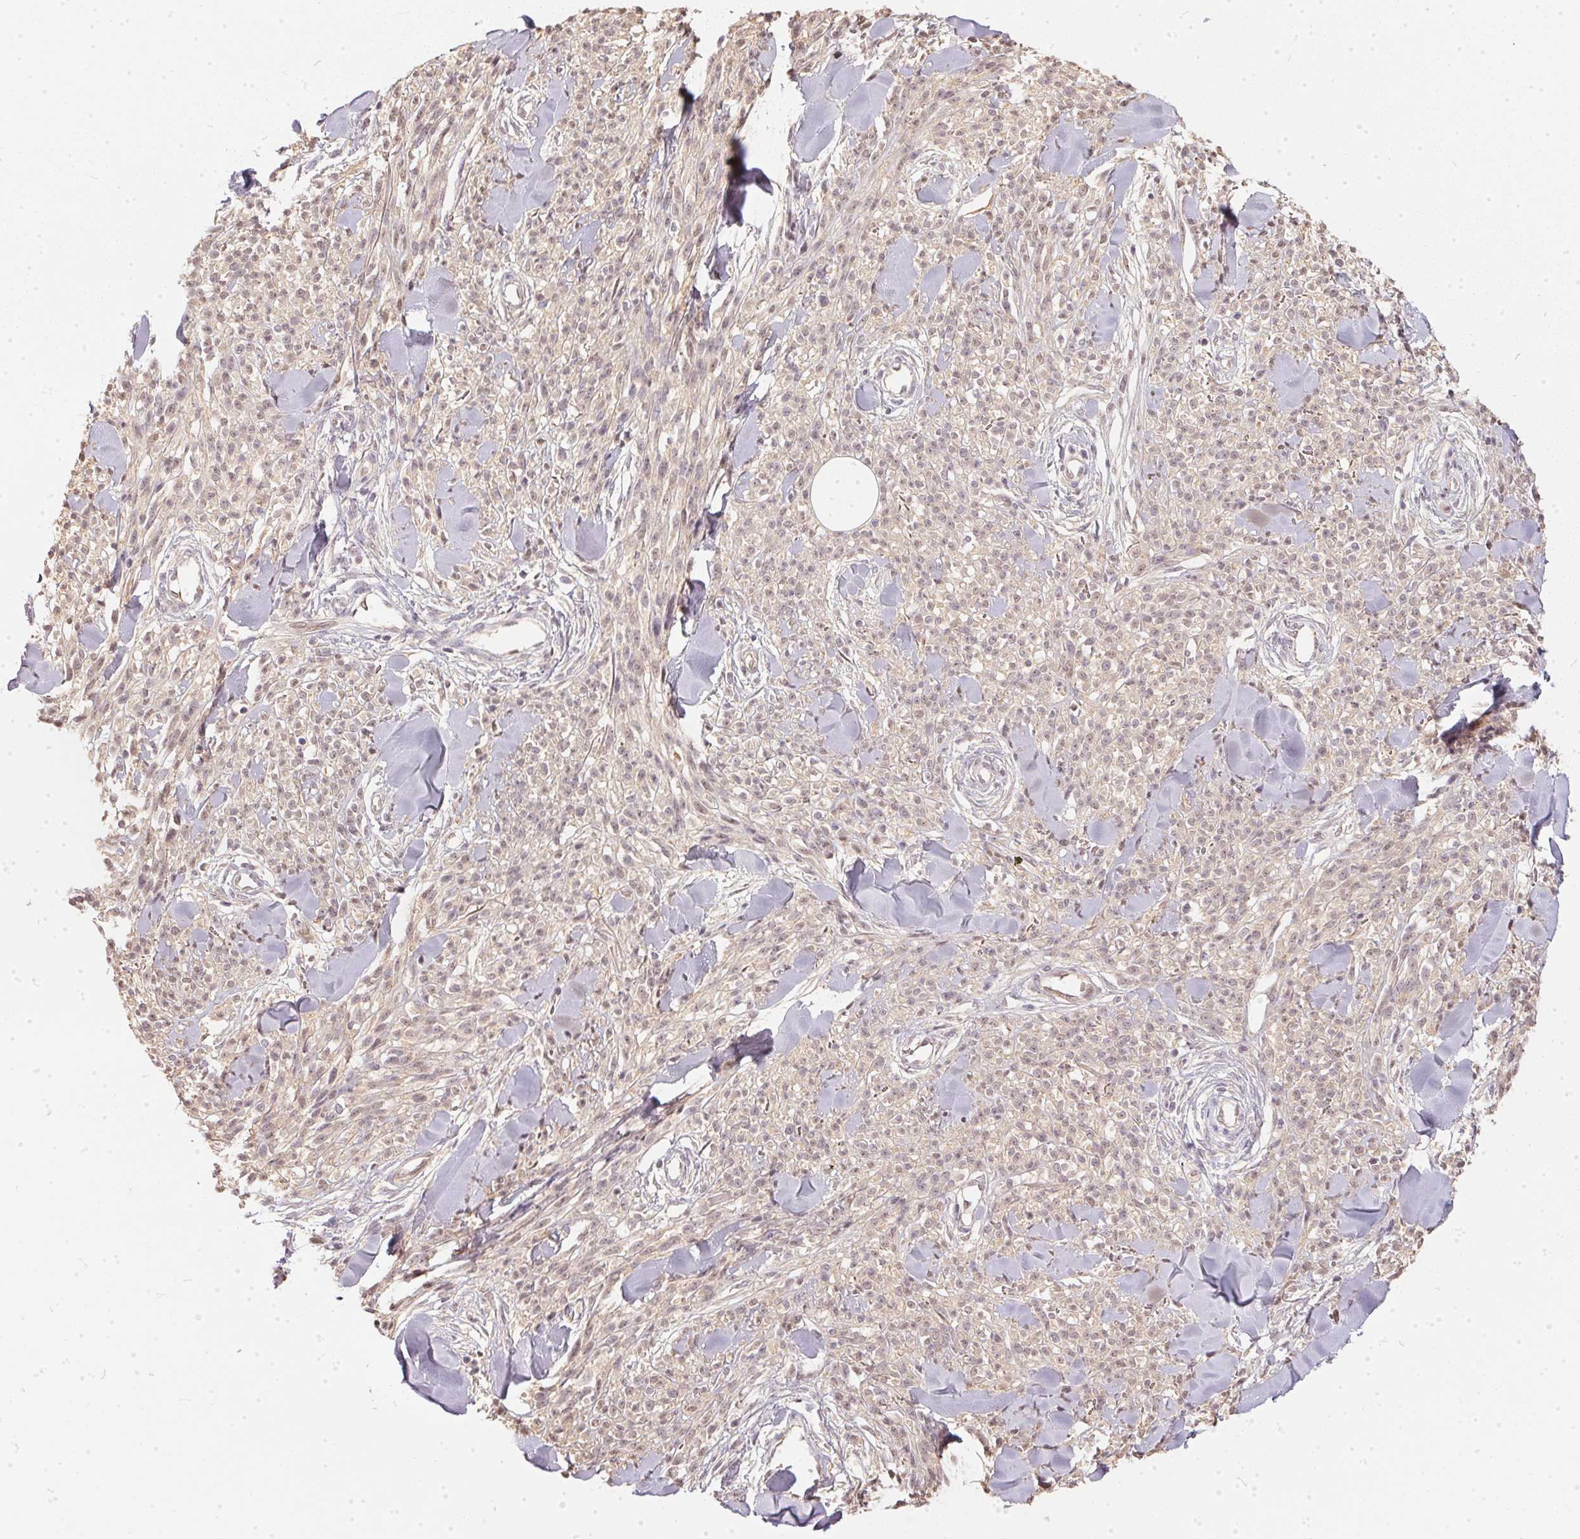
{"staining": {"intensity": "weak", "quantity": "<25%", "location": "nuclear"}, "tissue": "melanoma", "cell_type": "Tumor cells", "image_type": "cancer", "snomed": [{"axis": "morphology", "description": "Malignant melanoma, NOS"}, {"axis": "topography", "description": "Skin"}, {"axis": "topography", "description": "Skin of trunk"}], "caption": "Immunohistochemistry image of neoplastic tissue: melanoma stained with DAB (3,3'-diaminobenzidine) displays no significant protein positivity in tumor cells. (Immunohistochemistry, brightfield microscopy, high magnification).", "gene": "BLMH", "patient": {"sex": "male", "age": 74}}